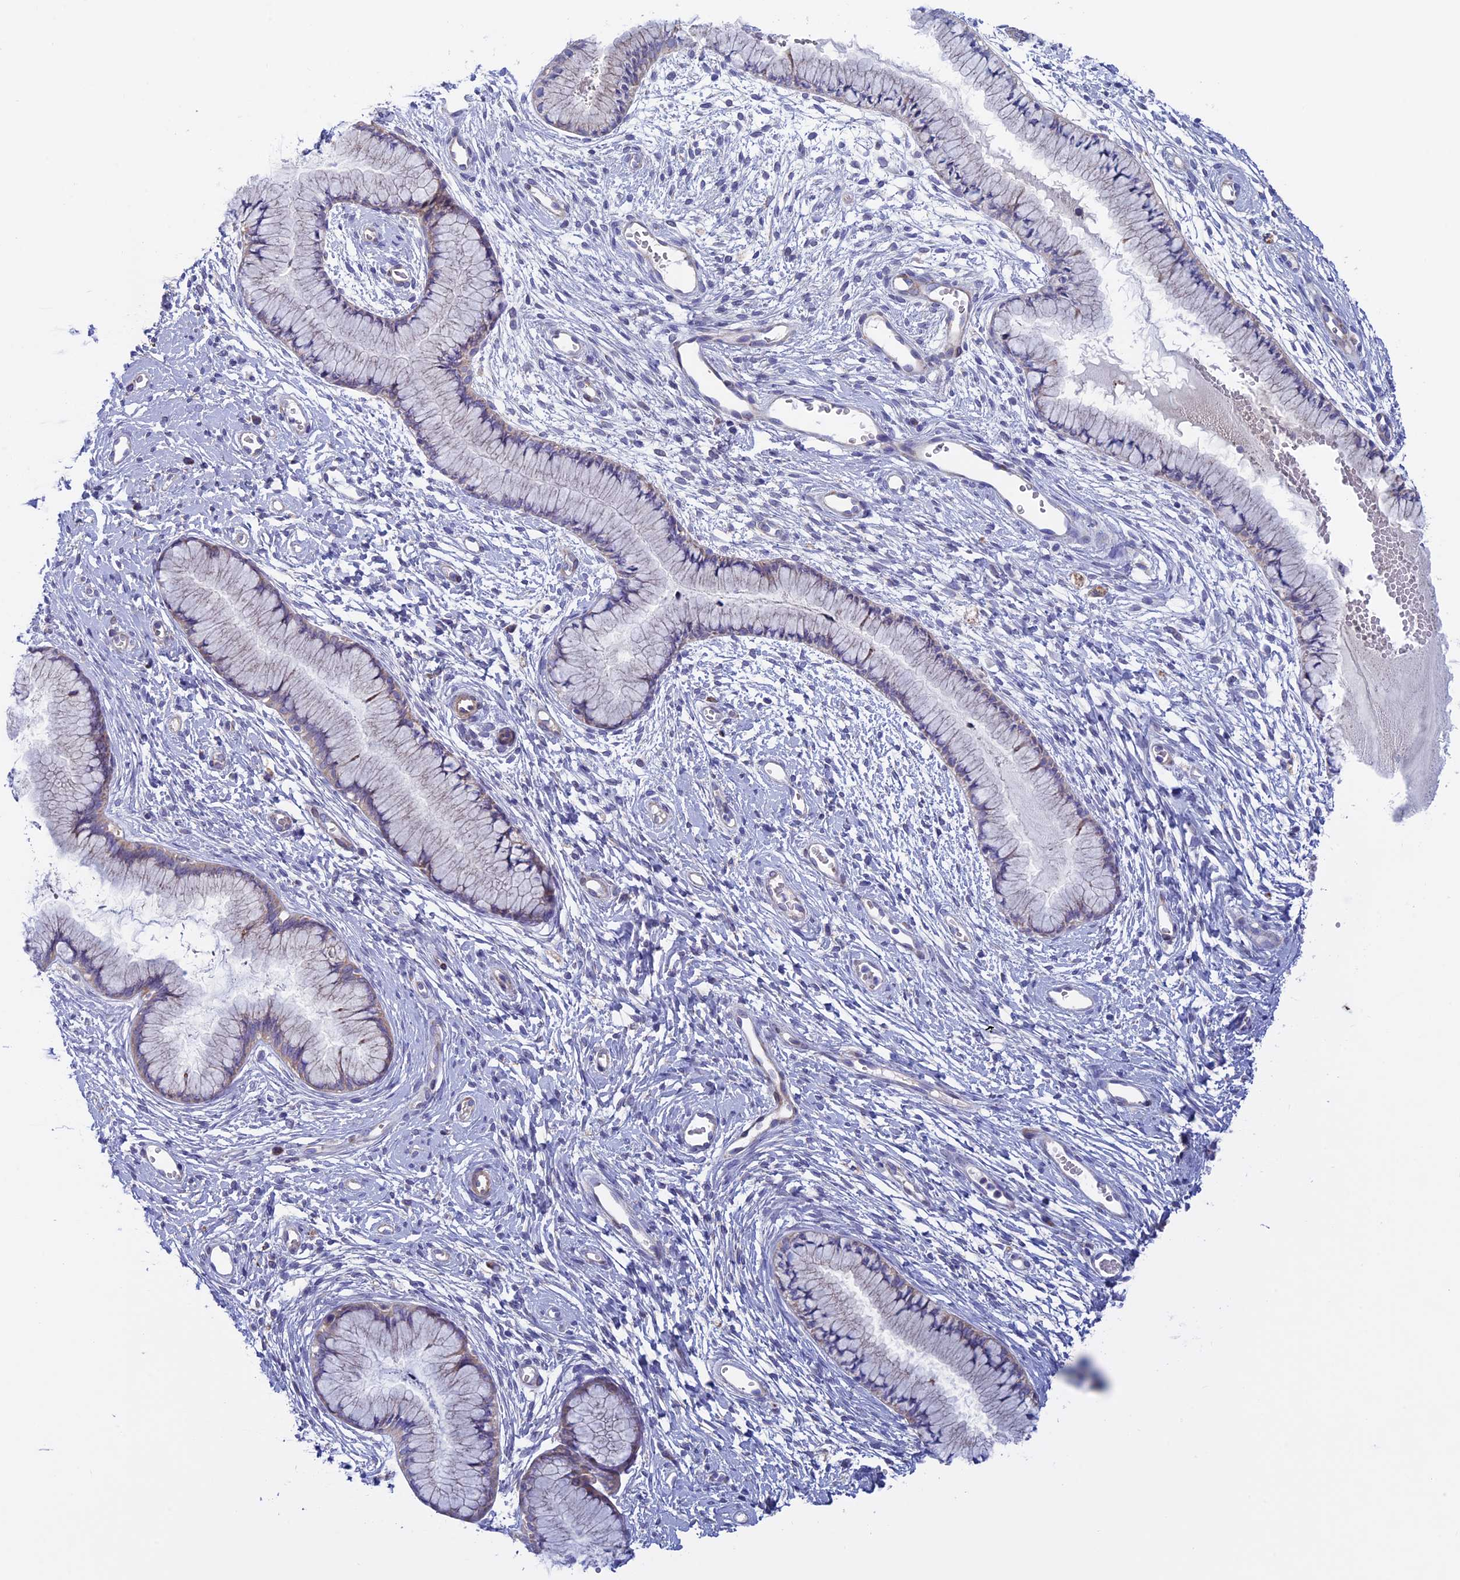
{"staining": {"intensity": "negative", "quantity": "none", "location": "none"}, "tissue": "cervix", "cell_type": "Glandular cells", "image_type": "normal", "snomed": [{"axis": "morphology", "description": "Normal tissue, NOS"}, {"axis": "topography", "description": "Cervix"}], "caption": "This image is of benign cervix stained with IHC to label a protein in brown with the nuclei are counter-stained blue. There is no staining in glandular cells.", "gene": "ETFDH", "patient": {"sex": "female", "age": 42}}